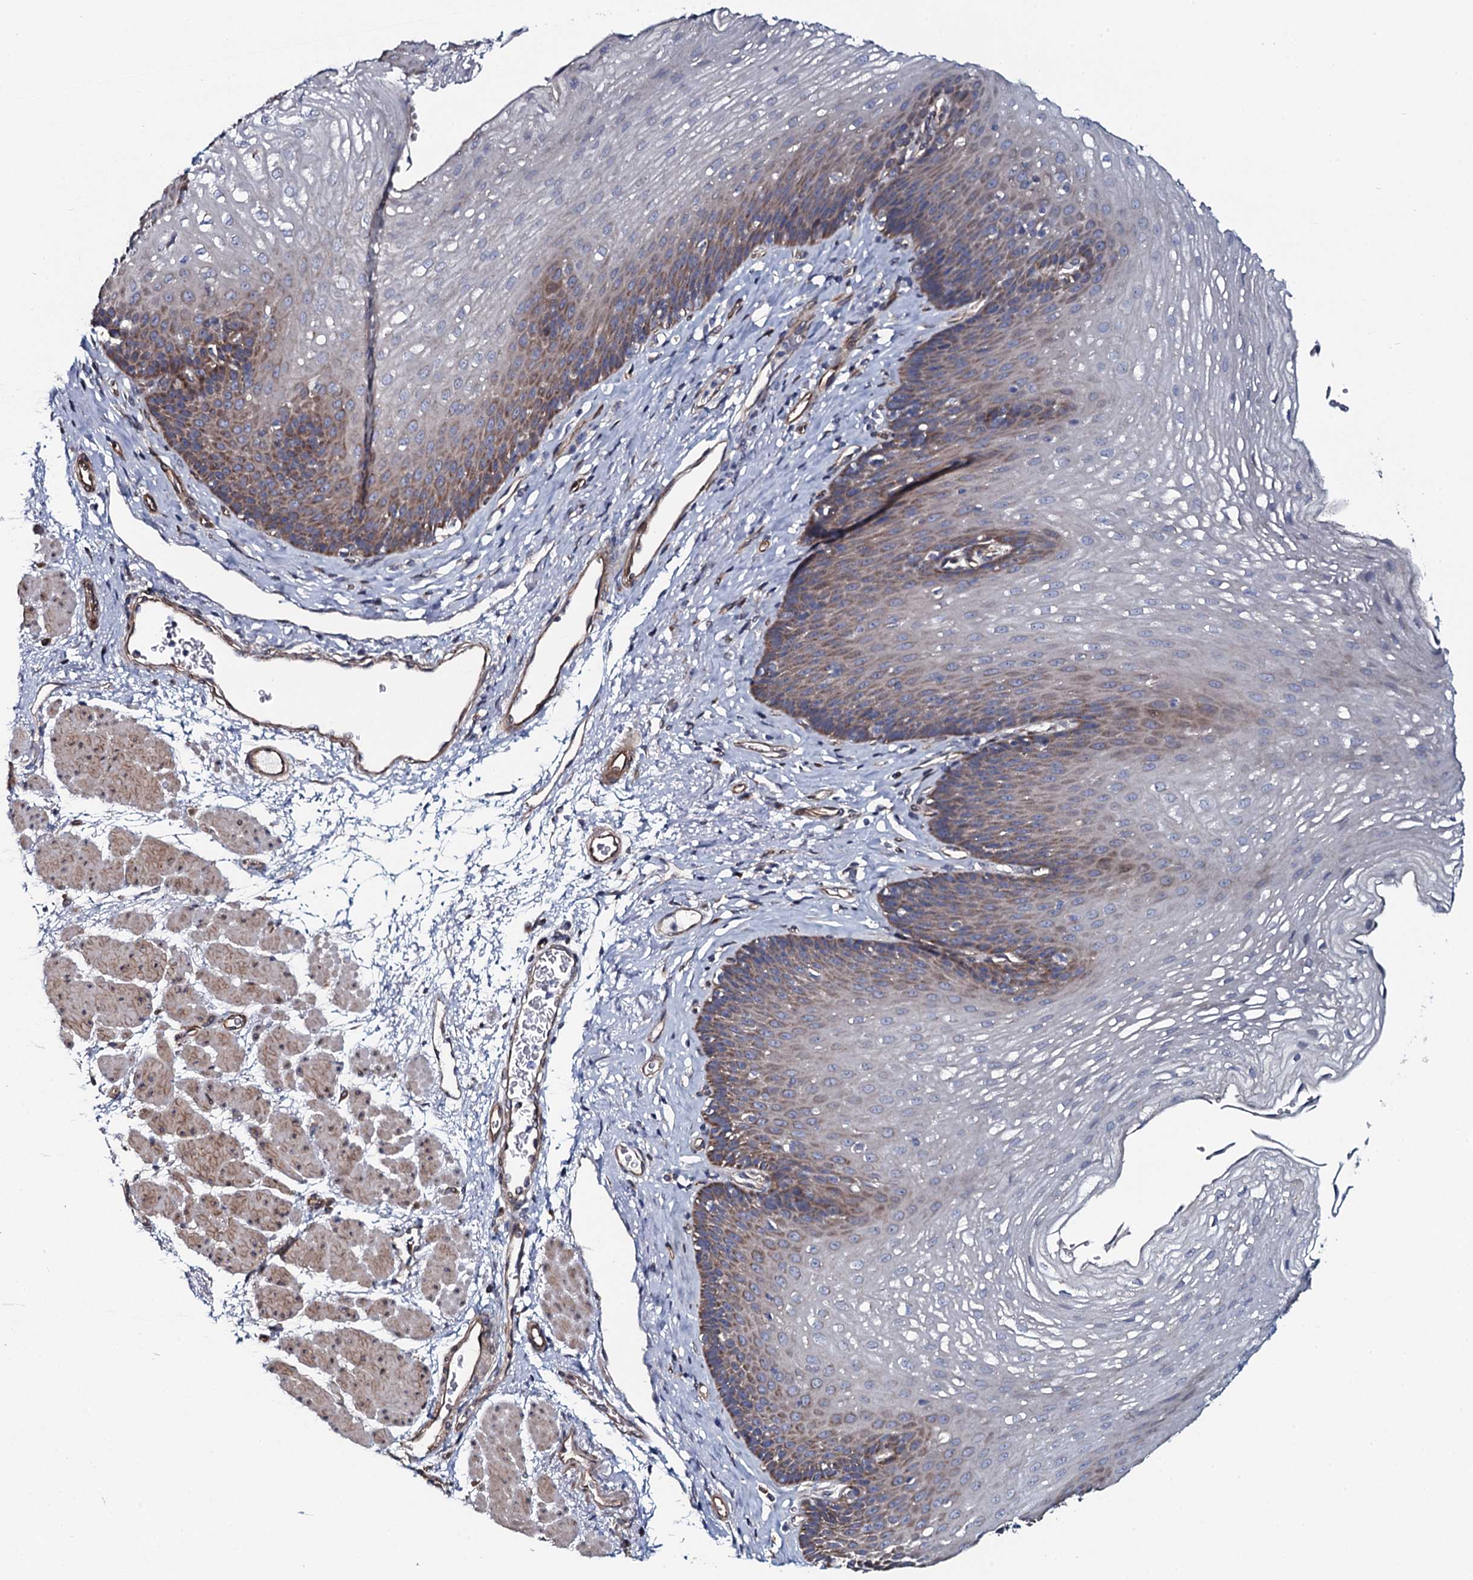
{"staining": {"intensity": "moderate", "quantity": ">75%", "location": "cytoplasmic/membranous"}, "tissue": "esophagus", "cell_type": "Squamous epithelial cells", "image_type": "normal", "snomed": [{"axis": "morphology", "description": "Normal tissue, NOS"}, {"axis": "topography", "description": "Esophagus"}], "caption": "A photomicrograph of esophagus stained for a protein shows moderate cytoplasmic/membranous brown staining in squamous epithelial cells. The protein of interest is shown in brown color, while the nuclei are stained blue.", "gene": "KCTD4", "patient": {"sex": "female", "age": 66}}